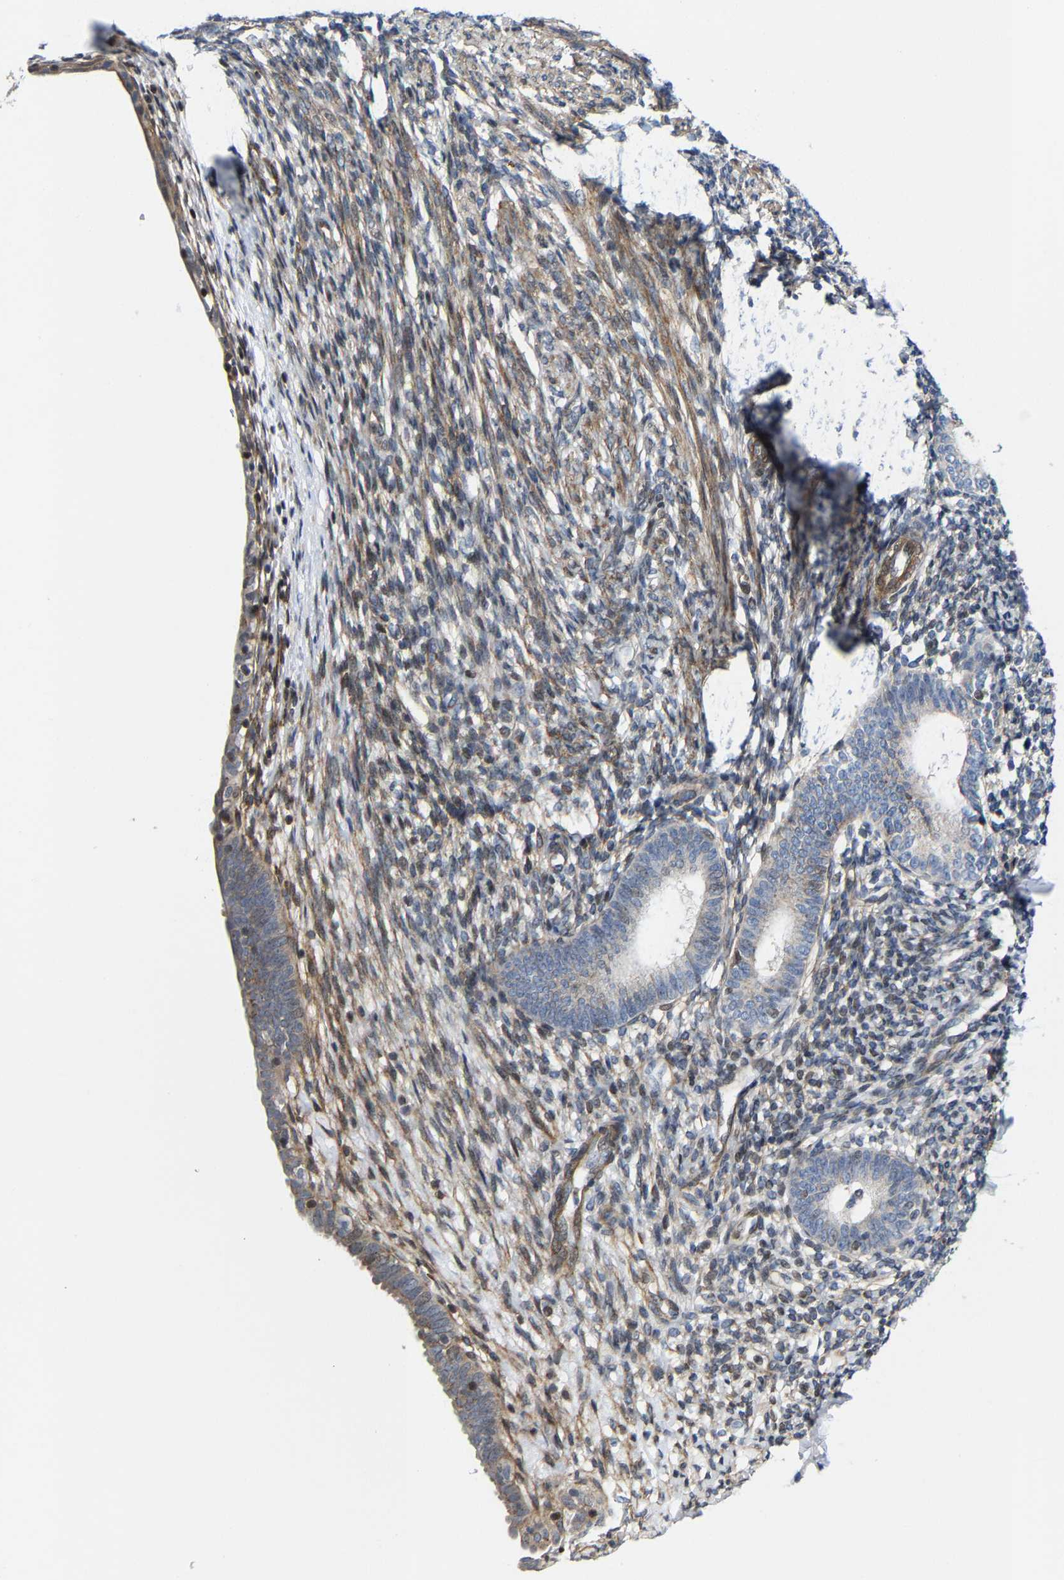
{"staining": {"intensity": "negative", "quantity": "none", "location": "none"}, "tissue": "endometrium", "cell_type": "Cells in endometrial stroma", "image_type": "normal", "snomed": [{"axis": "morphology", "description": "Normal tissue, NOS"}, {"axis": "morphology", "description": "Adenocarcinoma, NOS"}, {"axis": "topography", "description": "Endometrium"}], "caption": "Endometrium was stained to show a protein in brown. There is no significant staining in cells in endometrial stroma. (Brightfield microscopy of DAB (3,3'-diaminobenzidine) IHC at high magnification).", "gene": "TGFB1I1", "patient": {"sex": "female", "age": 57}}